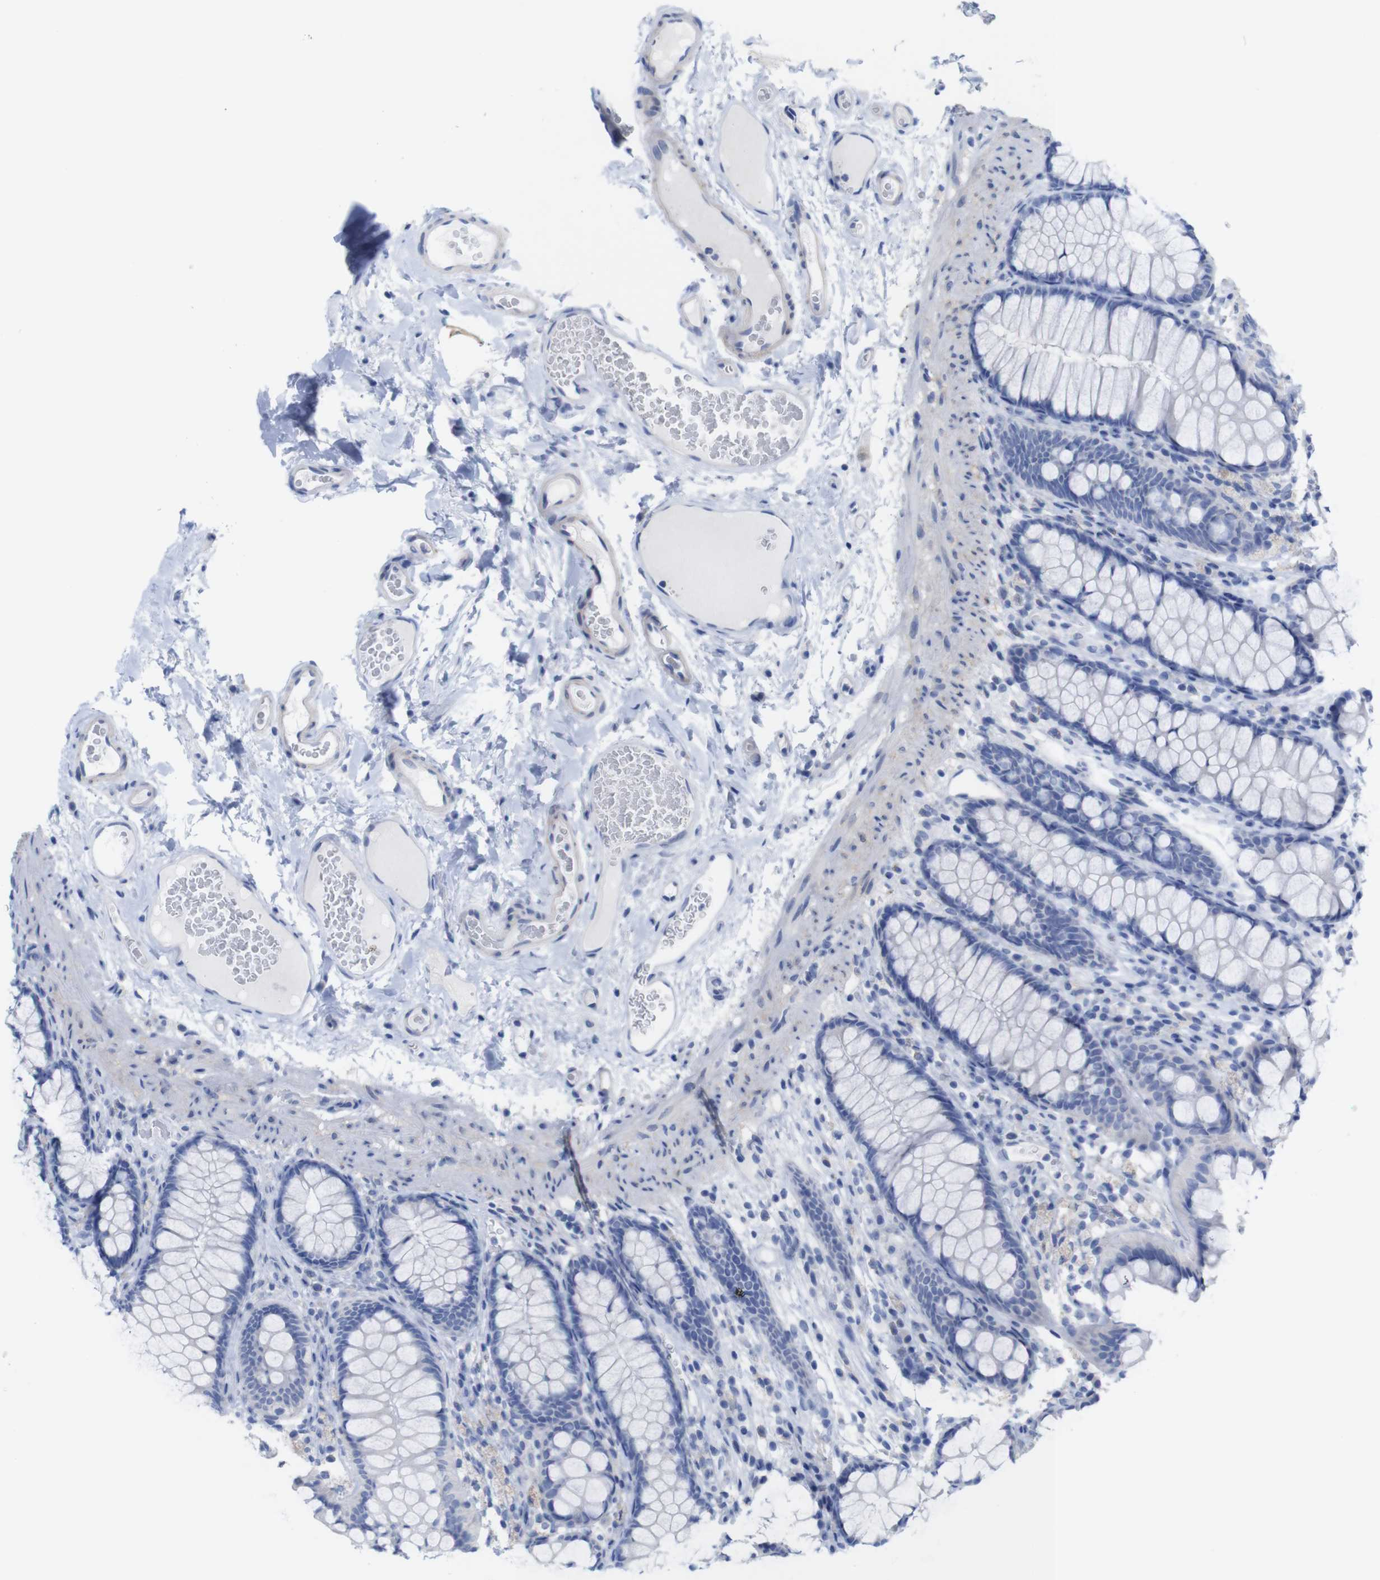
{"staining": {"intensity": "negative", "quantity": "none", "location": "none"}, "tissue": "colon", "cell_type": "Endothelial cells", "image_type": "normal", "snomed": [{"axis": "morphology", "description": "Normal tissue, NOS"}, {"axis": "topography", "description": "Colon"}], "caption": "This is an immunohistochemistry histopathology image of benign colon. There is no staining in endothelial cells.", "gene": "PNMA1", "patient": {"sex": "female", "age": 55}}